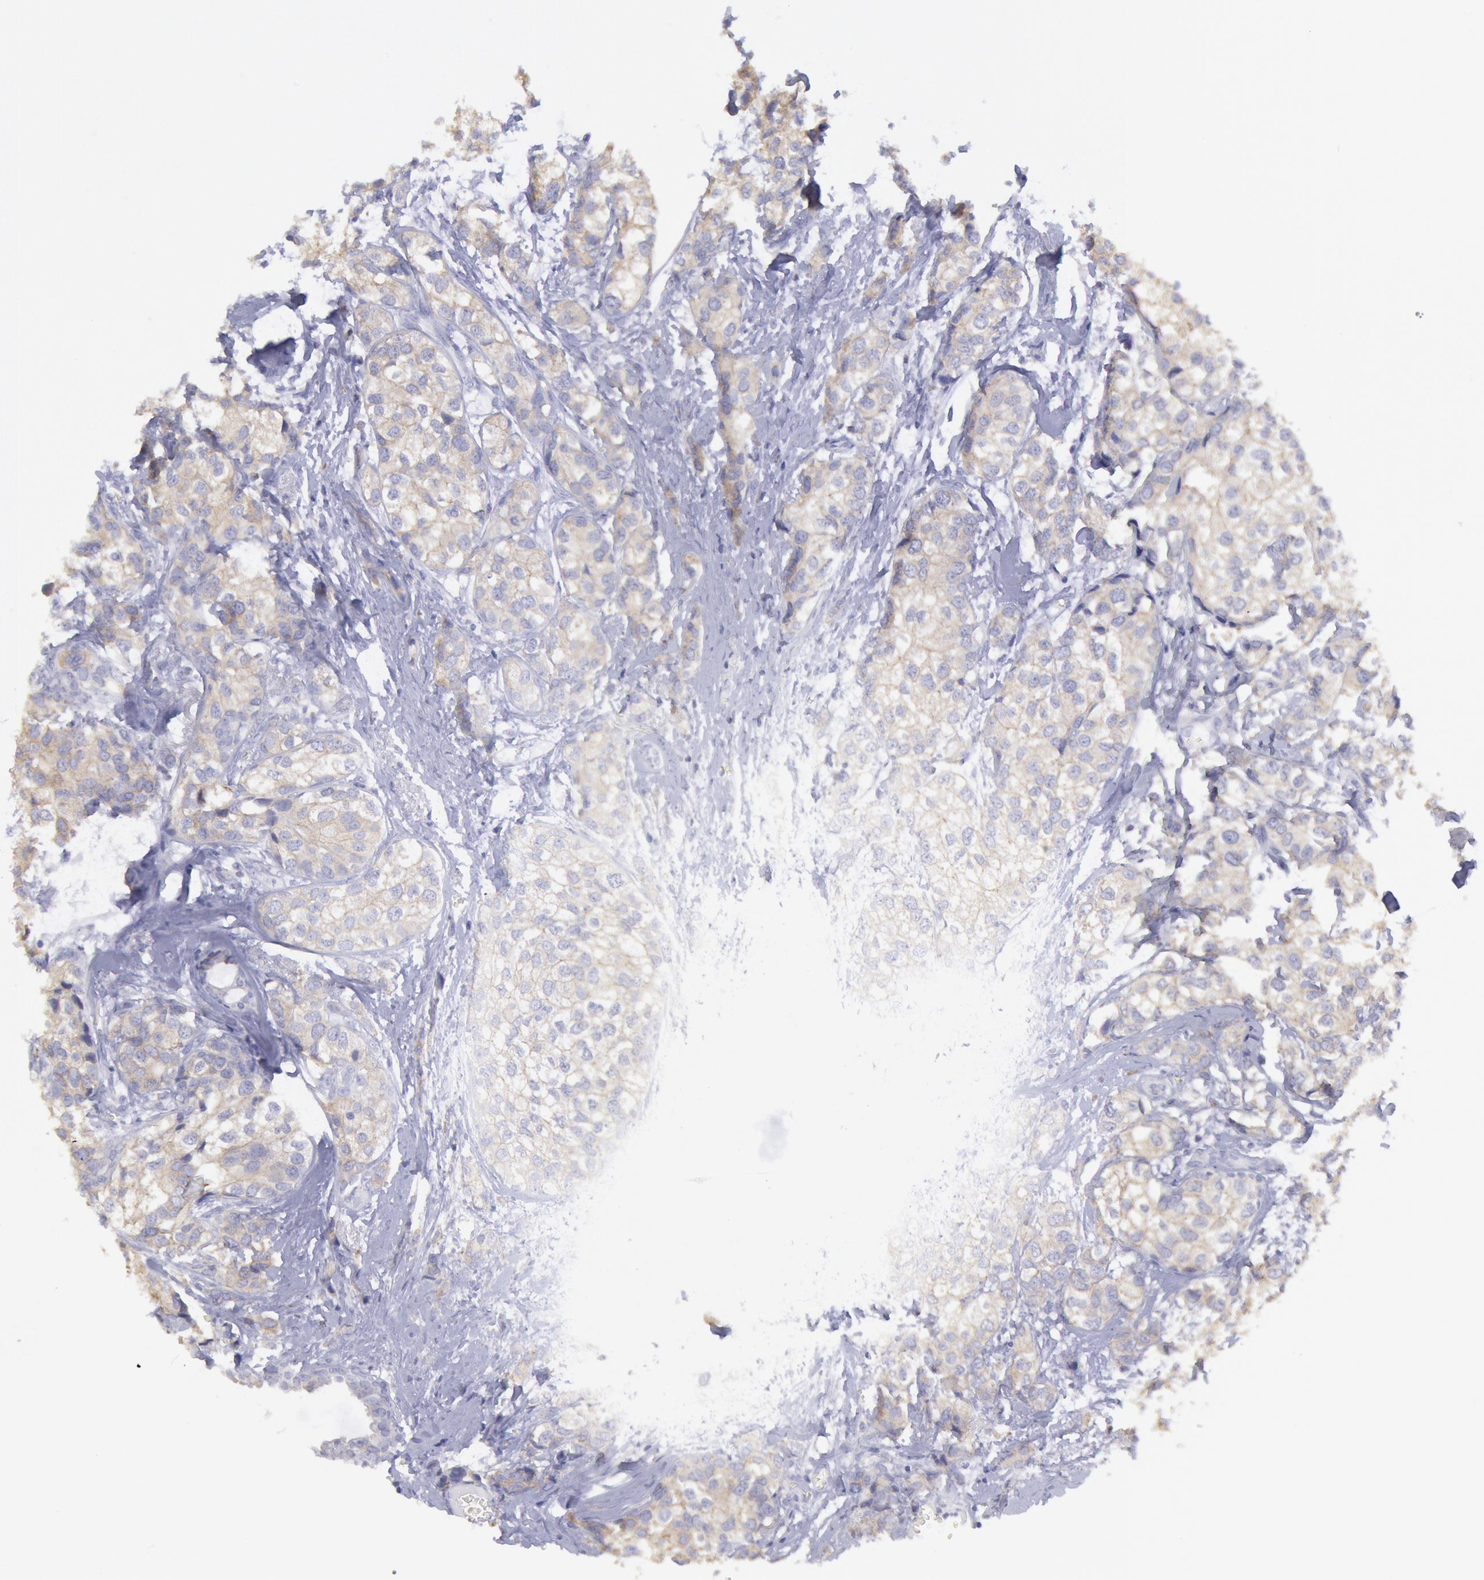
{"staining": {"intensity": "negative", "quantity": "none", "location": "none"}, "tissue": "breast cancer", "cell_type": "Tumor cells", "image_type": "cancer", "snomed": [{"axis": "morphology", "description": "Duct carcinoma"}, {"axis": "topography", "description": "Breast"}], "caption": "This is an immunohistochemistry (IHC) micrograph of human breast cancer (intraductal carcinoma). There is no positivity in tumor cells.", "gene": "MYH7", "patient": {"sex": "female", "age": 68}}